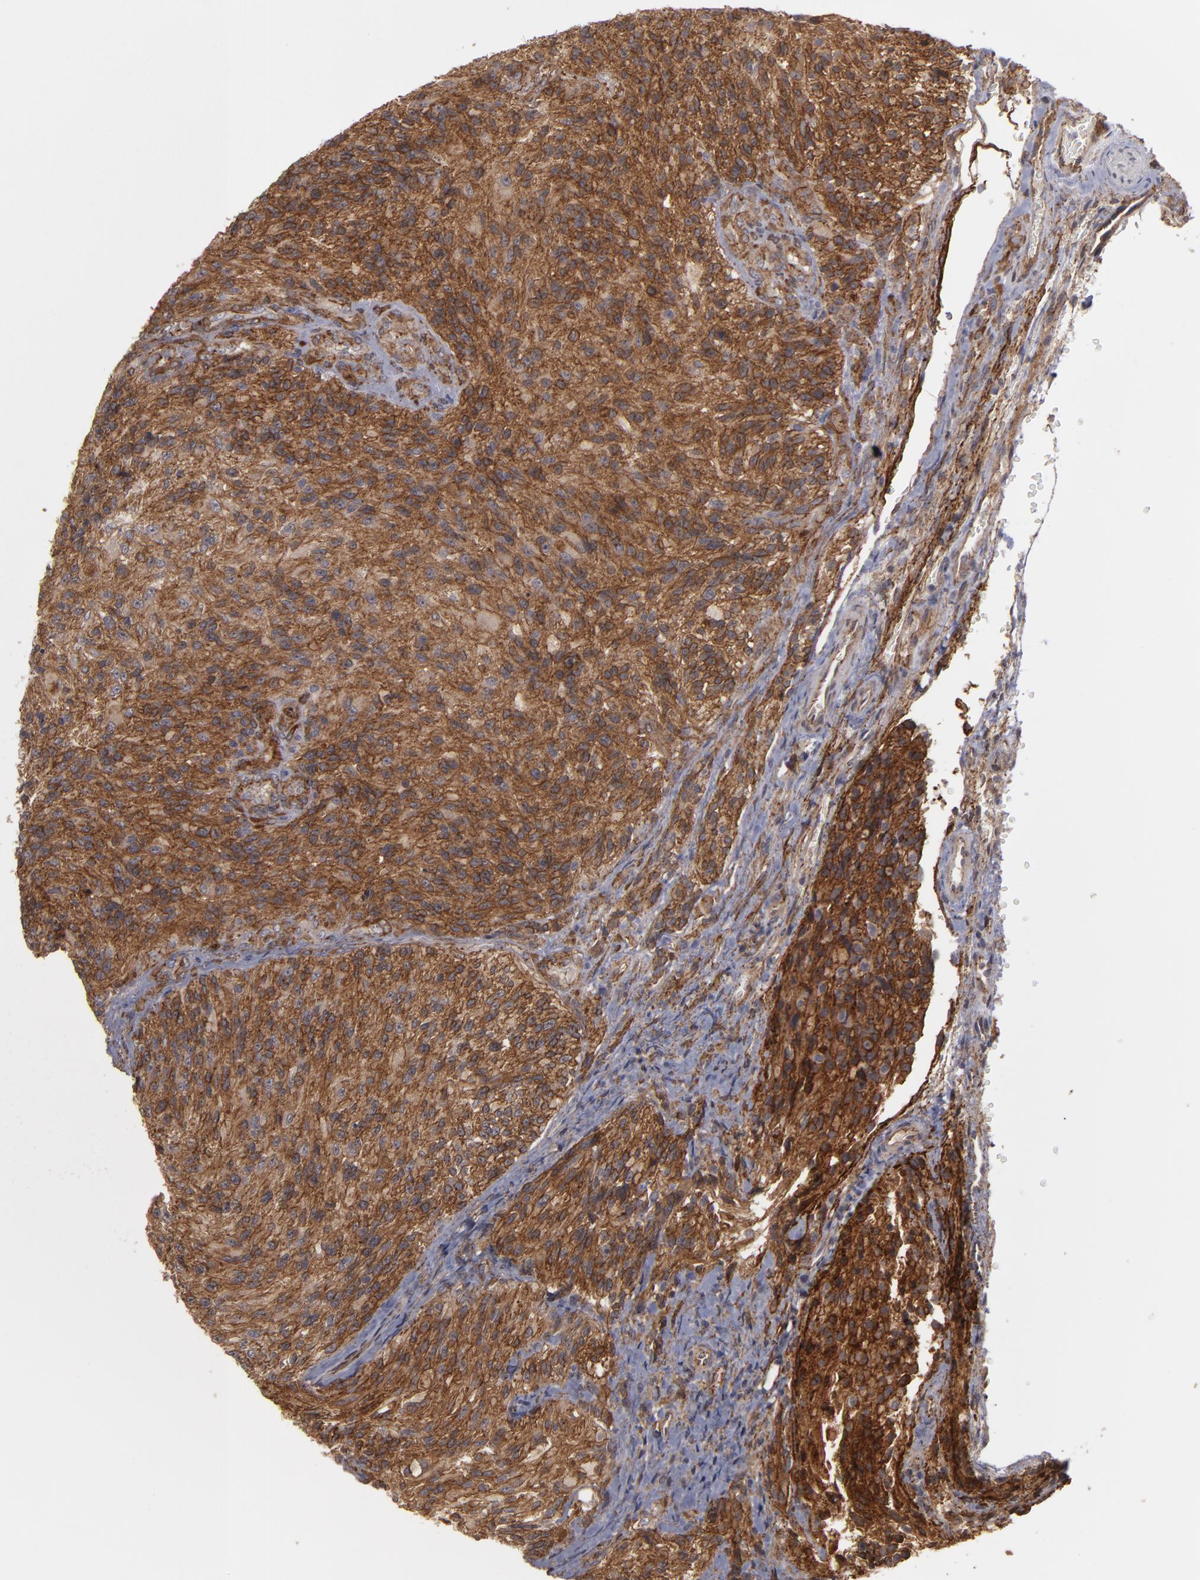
{"staining": {"intensity": "strong", "quantity": ">75%", "location": "cytoplasmic/membranous"}, "tissue": "glioma", "cell_type": "Tumor cells", "image_type": "cancer", "snomed": [{"axis": "morphology", "description": "Normal tissue, NOS"}, {"axis": "morphology", "description": "Glioma, malignant, High grade"}, {"axis": "topography", "description": "Cerebral cortex"}], "caption": "Strong cytoplasmic/membranous expression for a protein is present in approximately >75% of tumor cells of malignant high-grade glioma using IHC.", "gene": "TJP1", "patient": {"sex": "male", "age": 56}}